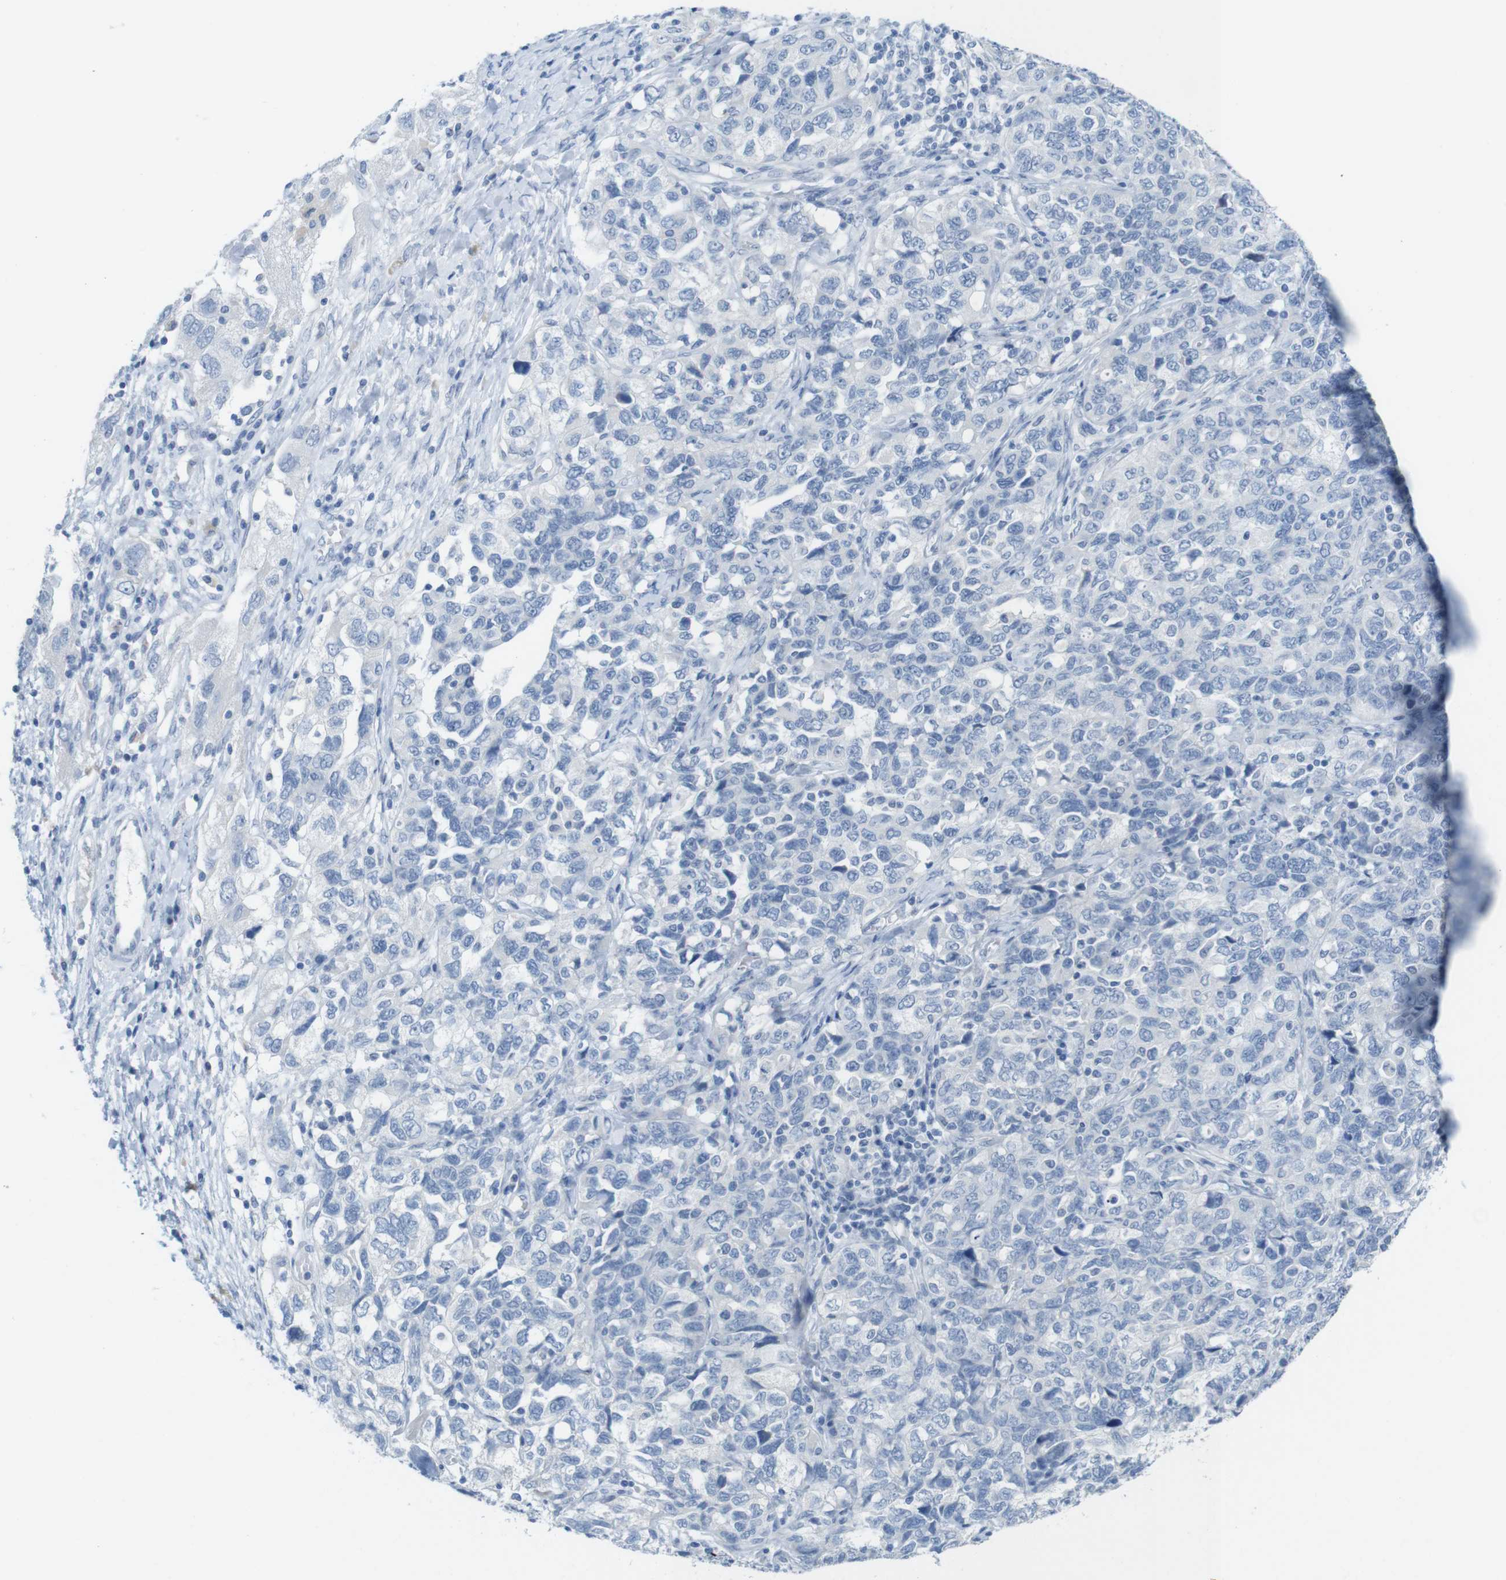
{"staining": {"intensity": "negative", "quantity": "none", "location": "none"}, "tissue": "ovarian cancer", "cell_type": "Tumor cells", "image_type": "cancer", "snomed": [{"axis": "morphology", "description": "Carcinoma, NOS"}, {"axis": "morphology", "description": "Cystadenocarcinoma, serous, NOS"}, {"axis": "topography", "description": "Ovary"}], "caption": "High magnification brightfield microscopy of ovarian cancer (serous cystadenocarcinoma) stained with DAB (3,3'-diaminobenzidine) (brown) and counterstained with hematoxylin (blue): tumor cells show no significant positivity. (DAB immunohistochemistry with hematoxylin counter stain).", "gene": "OPN1SW", "patient": {"sex": "female", "age": 69}}